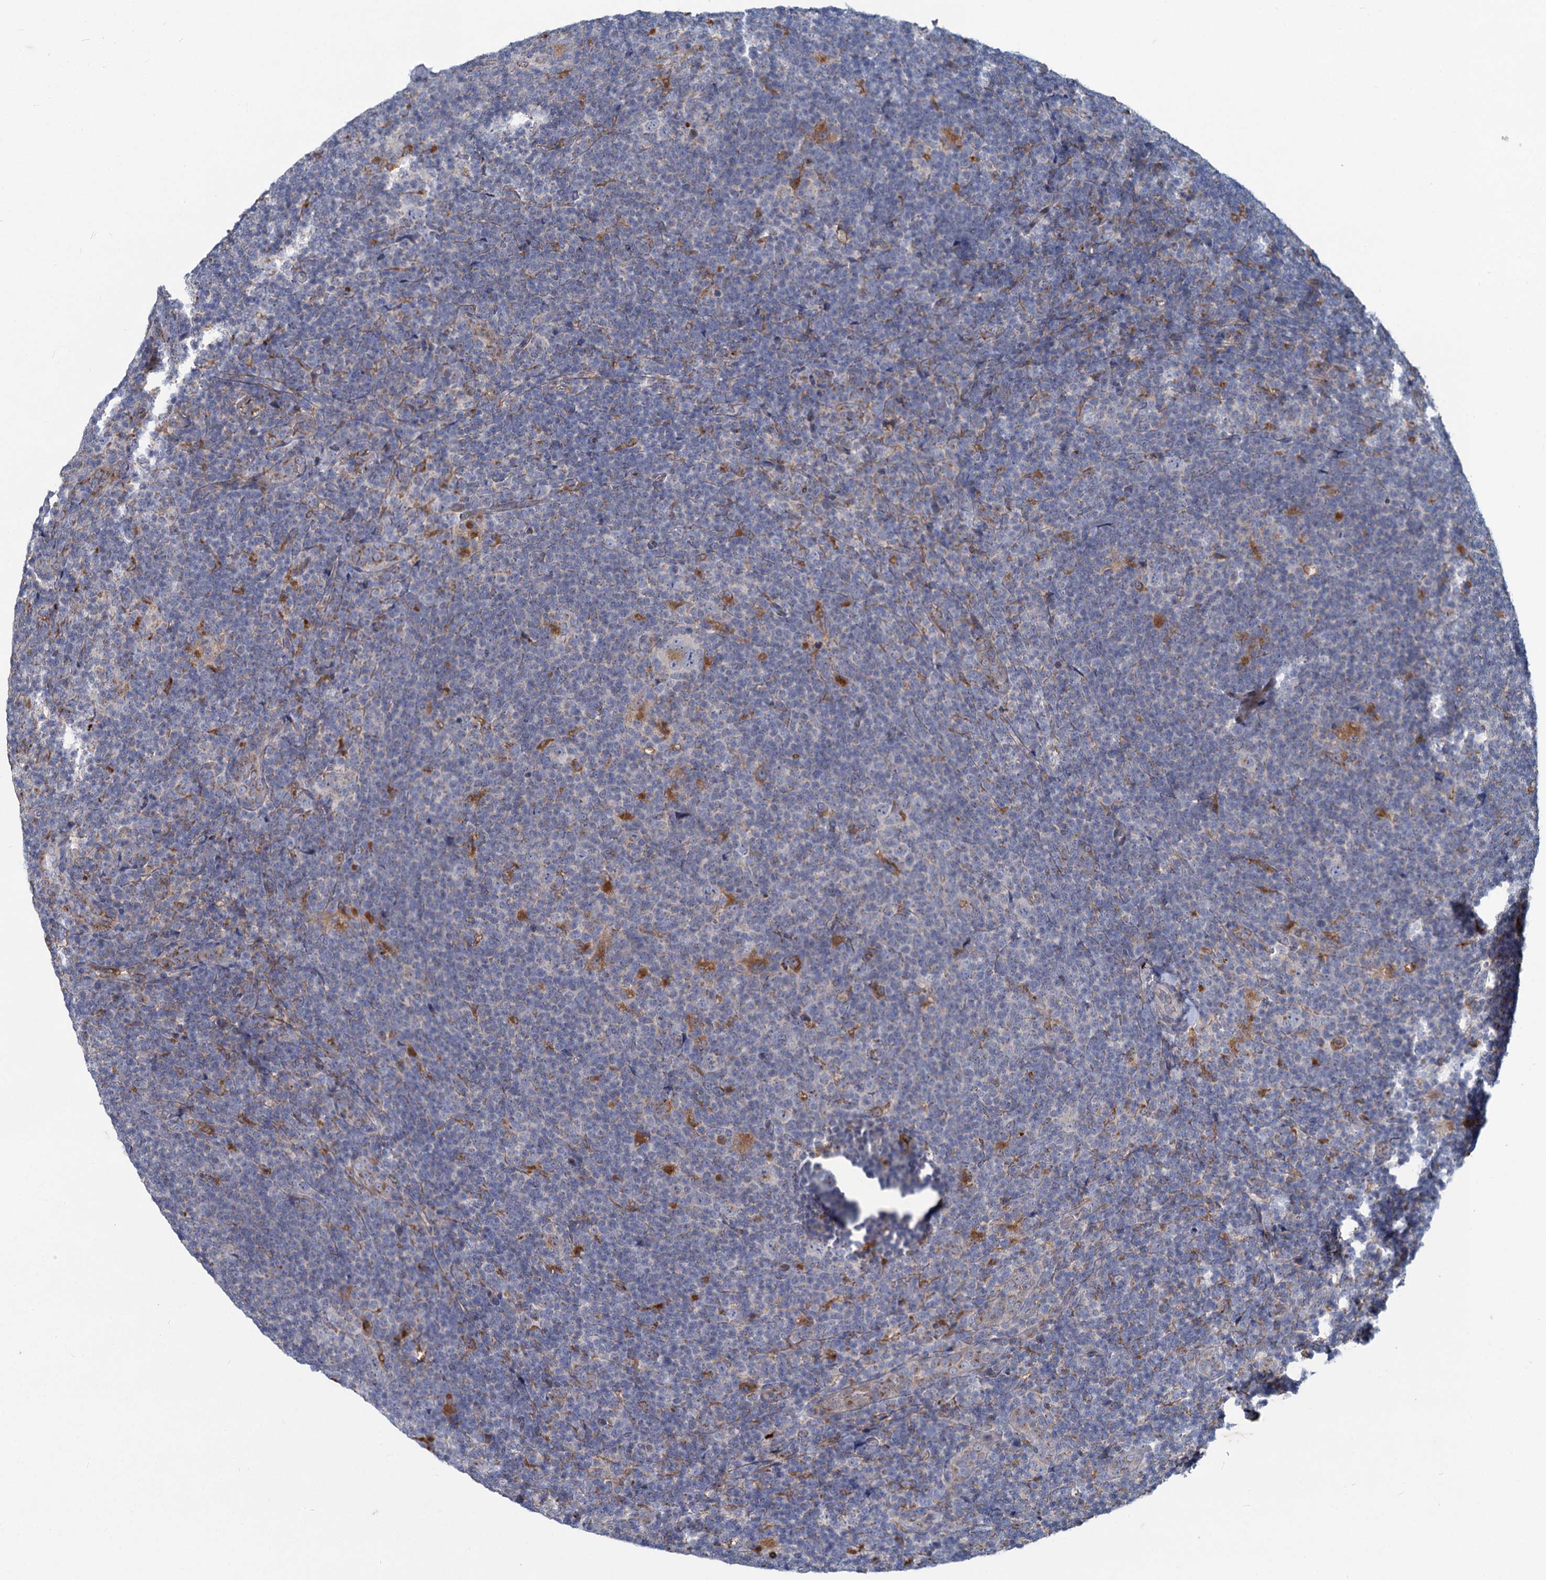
{"staining": {"intensity": "negative", "quantity": "none", "location": "none"}, "tissue": "lymphoma", "cell_type": "Tumor cells", "image_type": "cancer", "snomed": [{"axis": "morphology", "description": "Hodgkin's disease, NOS"}, {"axis": "topography", "description": "Lymph node"}], "caption": "Tumor cells show no significant expression in Hodgkin's disease. (DAB (3,3'-diaminobenzidine) immunohistochemistry, high magnification).", "gene": "ADCY2", "patient": {"sex": "female", "age": 57}}